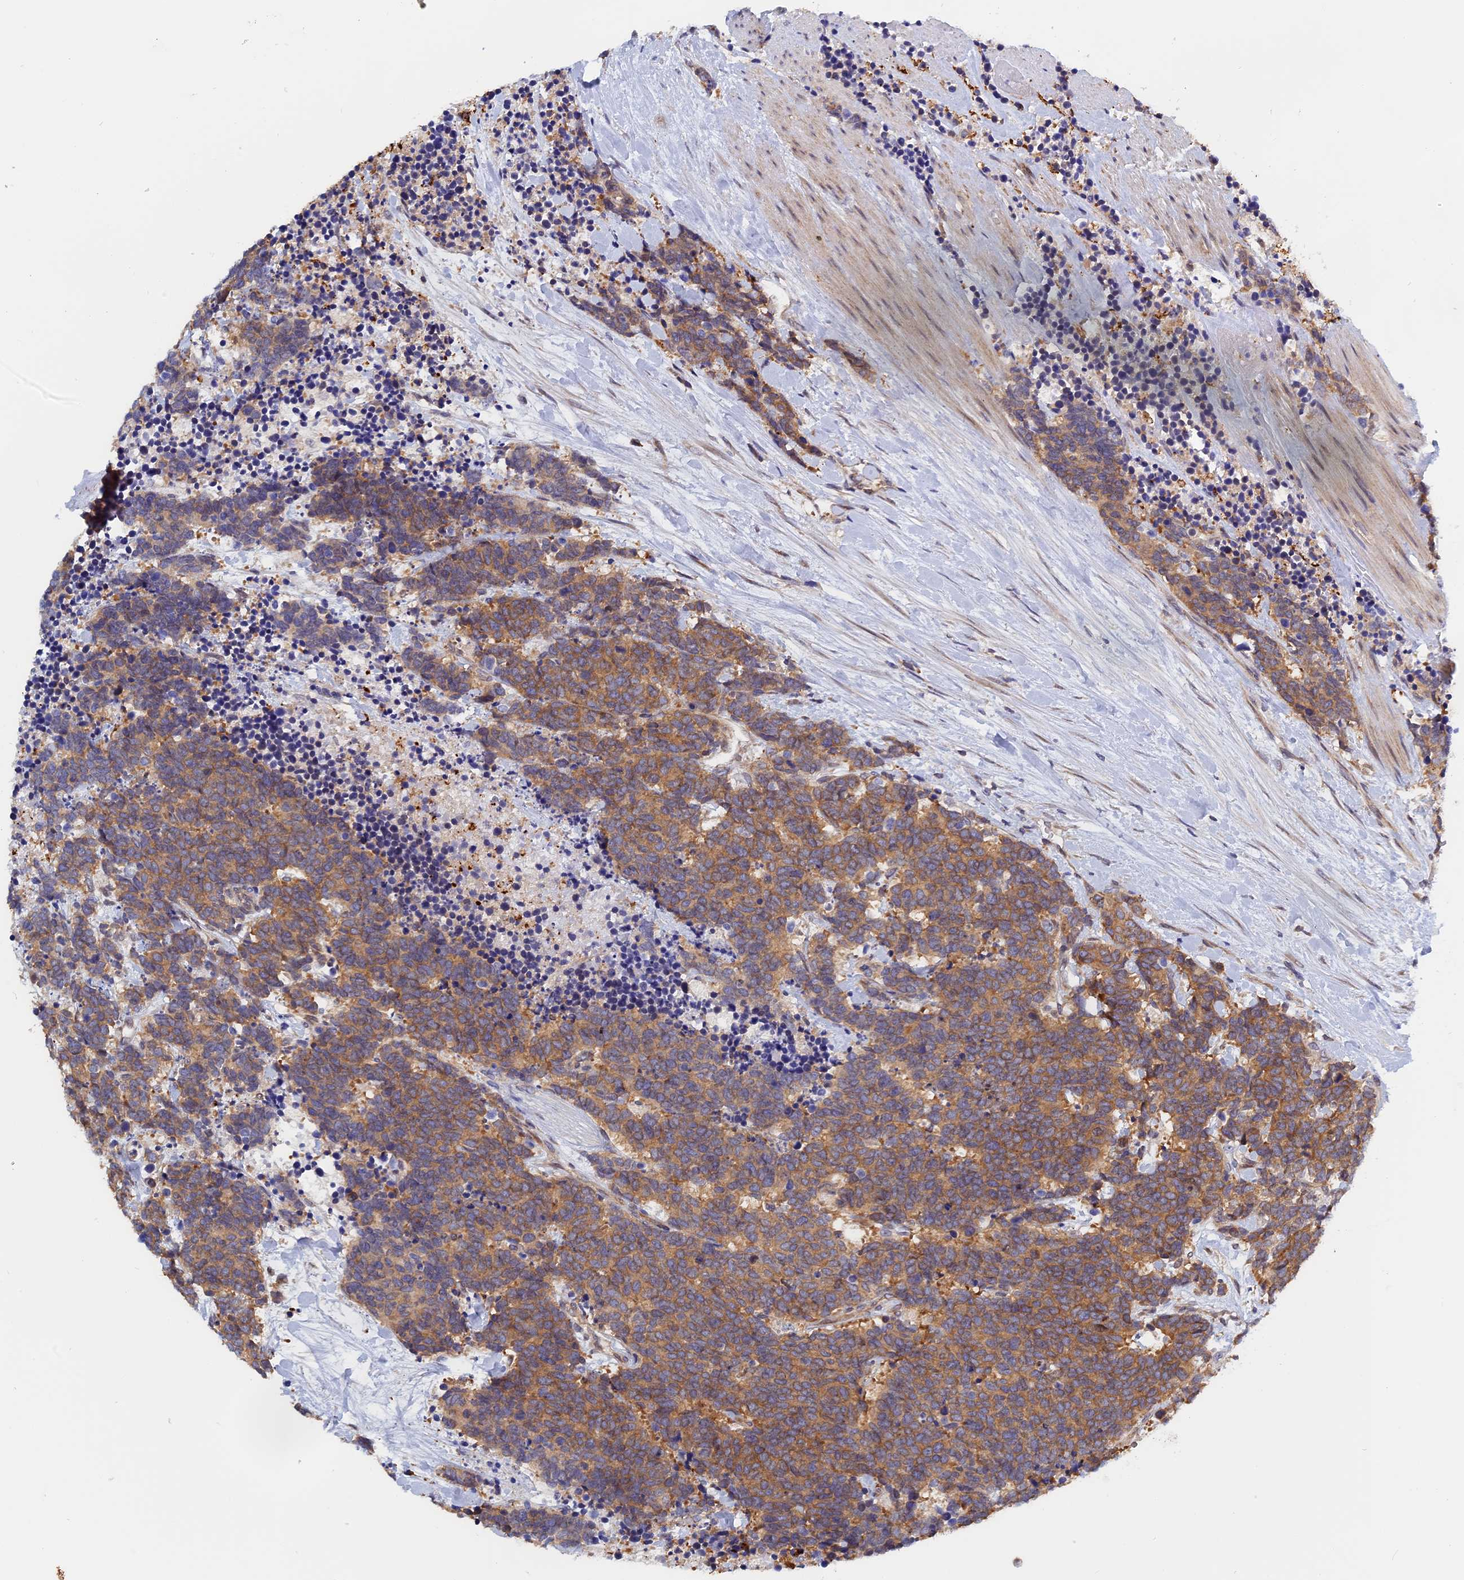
{"staining": {"intensity": "moderate", "quantity": ">75%", "location": "cytoplasmic/membranous"}, "tissue": "carcinoid", "cell_type": "Tumor cells", "image_type": "cancer", "snomed": [{"axis": "morphology", "description": "Carcinoma, NOS"}, {"axis": "morphology", "description": "Carcinoid, malignant, NOS"}, {"axis": "topography", "description": "Prostate"}], "caption": "Immunohistochemical staining of carcinoid reveals moderate cytoplasmic/membranous protein staining in approximately >75% of tumor cells. Nuclei are stained in blue.", "gene": "NAA10", "patient": {"sex": "male", "age": 57}}